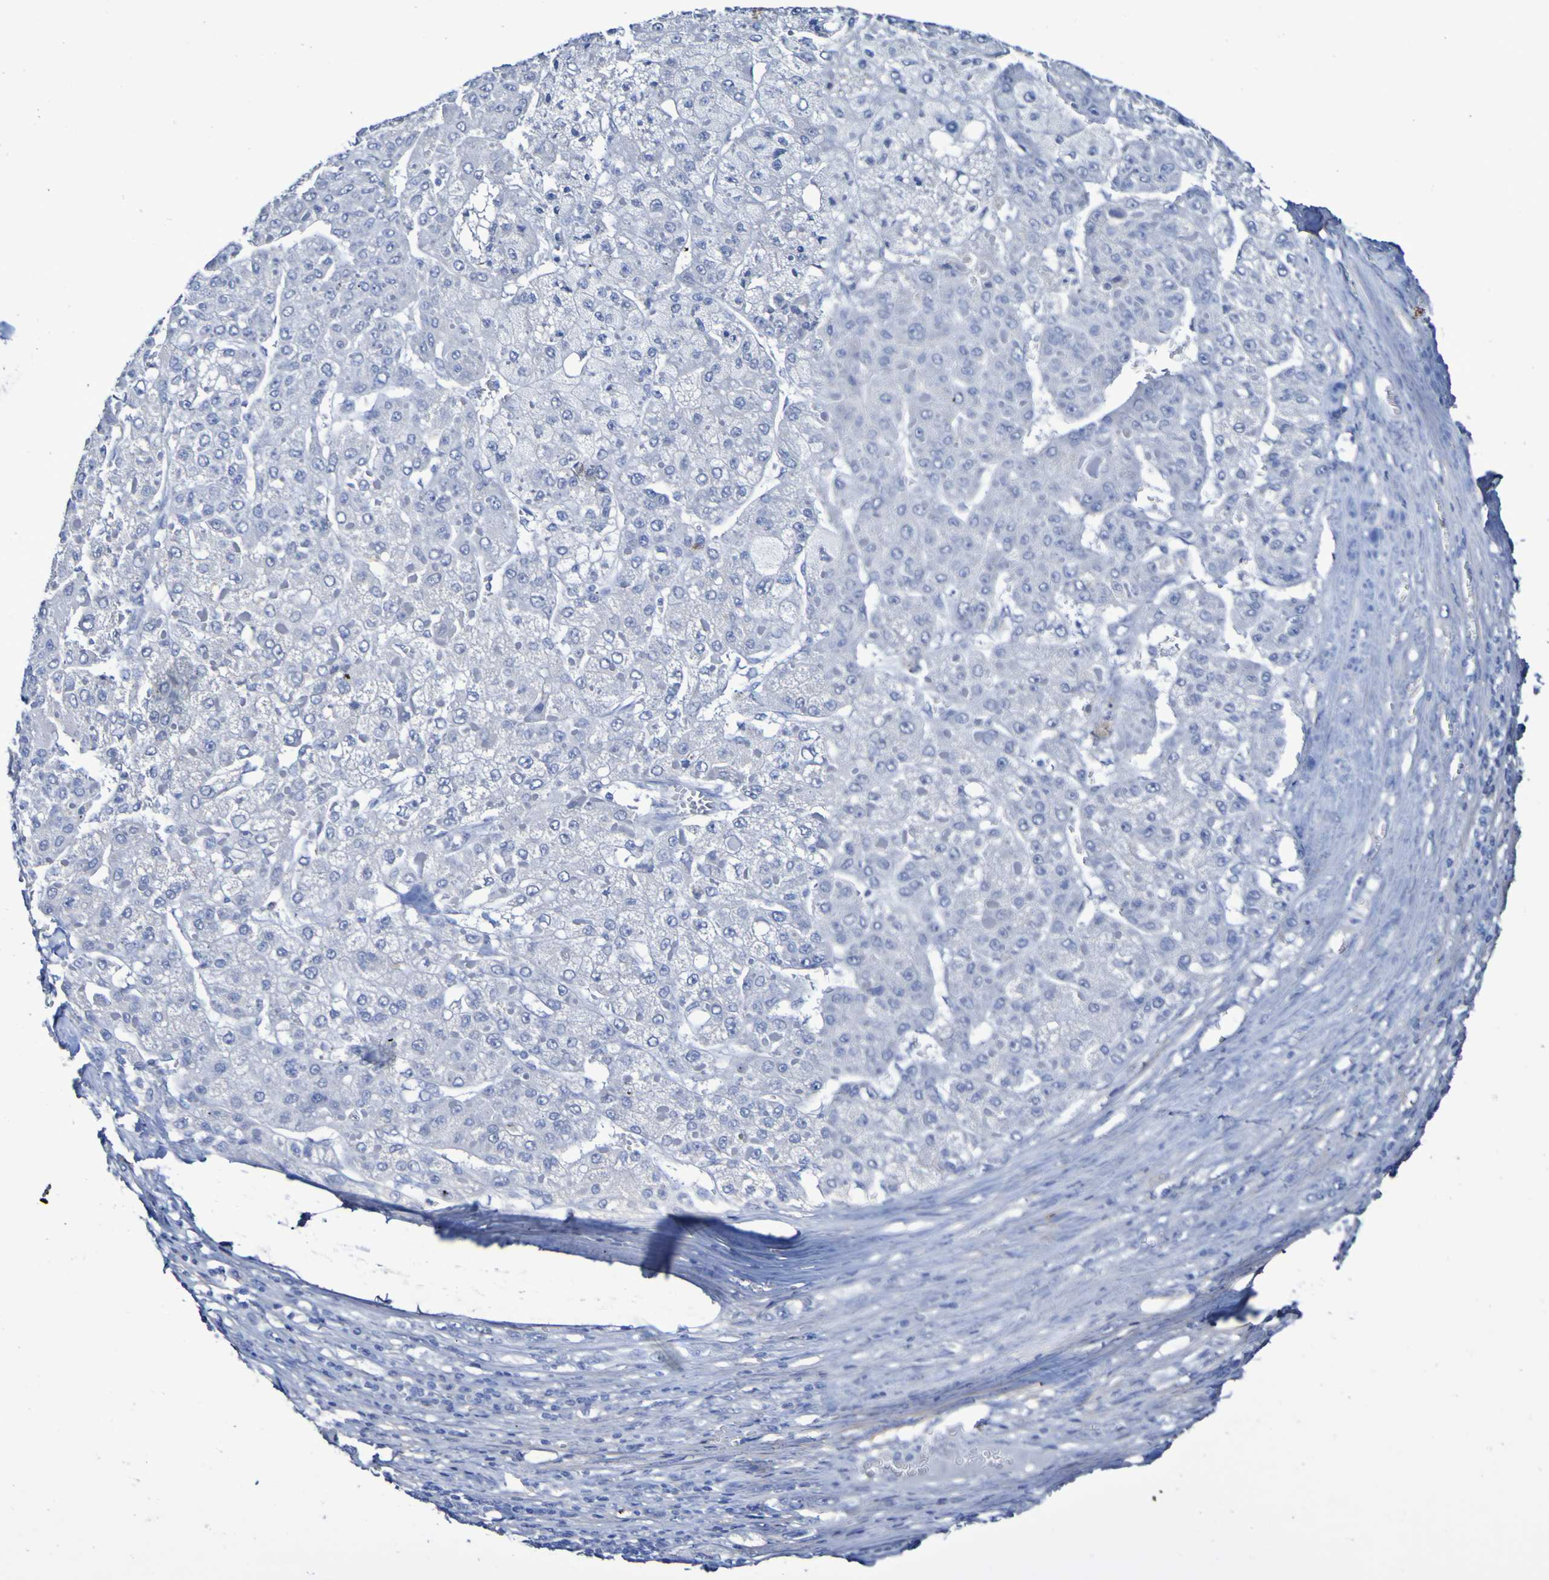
{"staining": {"intensity": "negative", "quantity": "none", "location": "none"}, "tissue": "liver cancer", "cell_type": "Tumor cells", "image_type": "cancer", "snomed": [{"axis": "morphology", "description": "Carcinoma, Hepatocellular, NOS"}, {"axis": "topography", "description": "Liver"}], "caption": "A photomicrograph of human hepatocellular carcinoma (liver) is negative for staining in tumor cells. (Stains: DAB (3,3'-diaminobenzidine) immunohistochemistry (IHC) with hematoxylin counter stain, Microscopy: brightfield microscopy at high magnification).", "gene": "SGCB", "patient": {"sex": "female", "age": 73}}